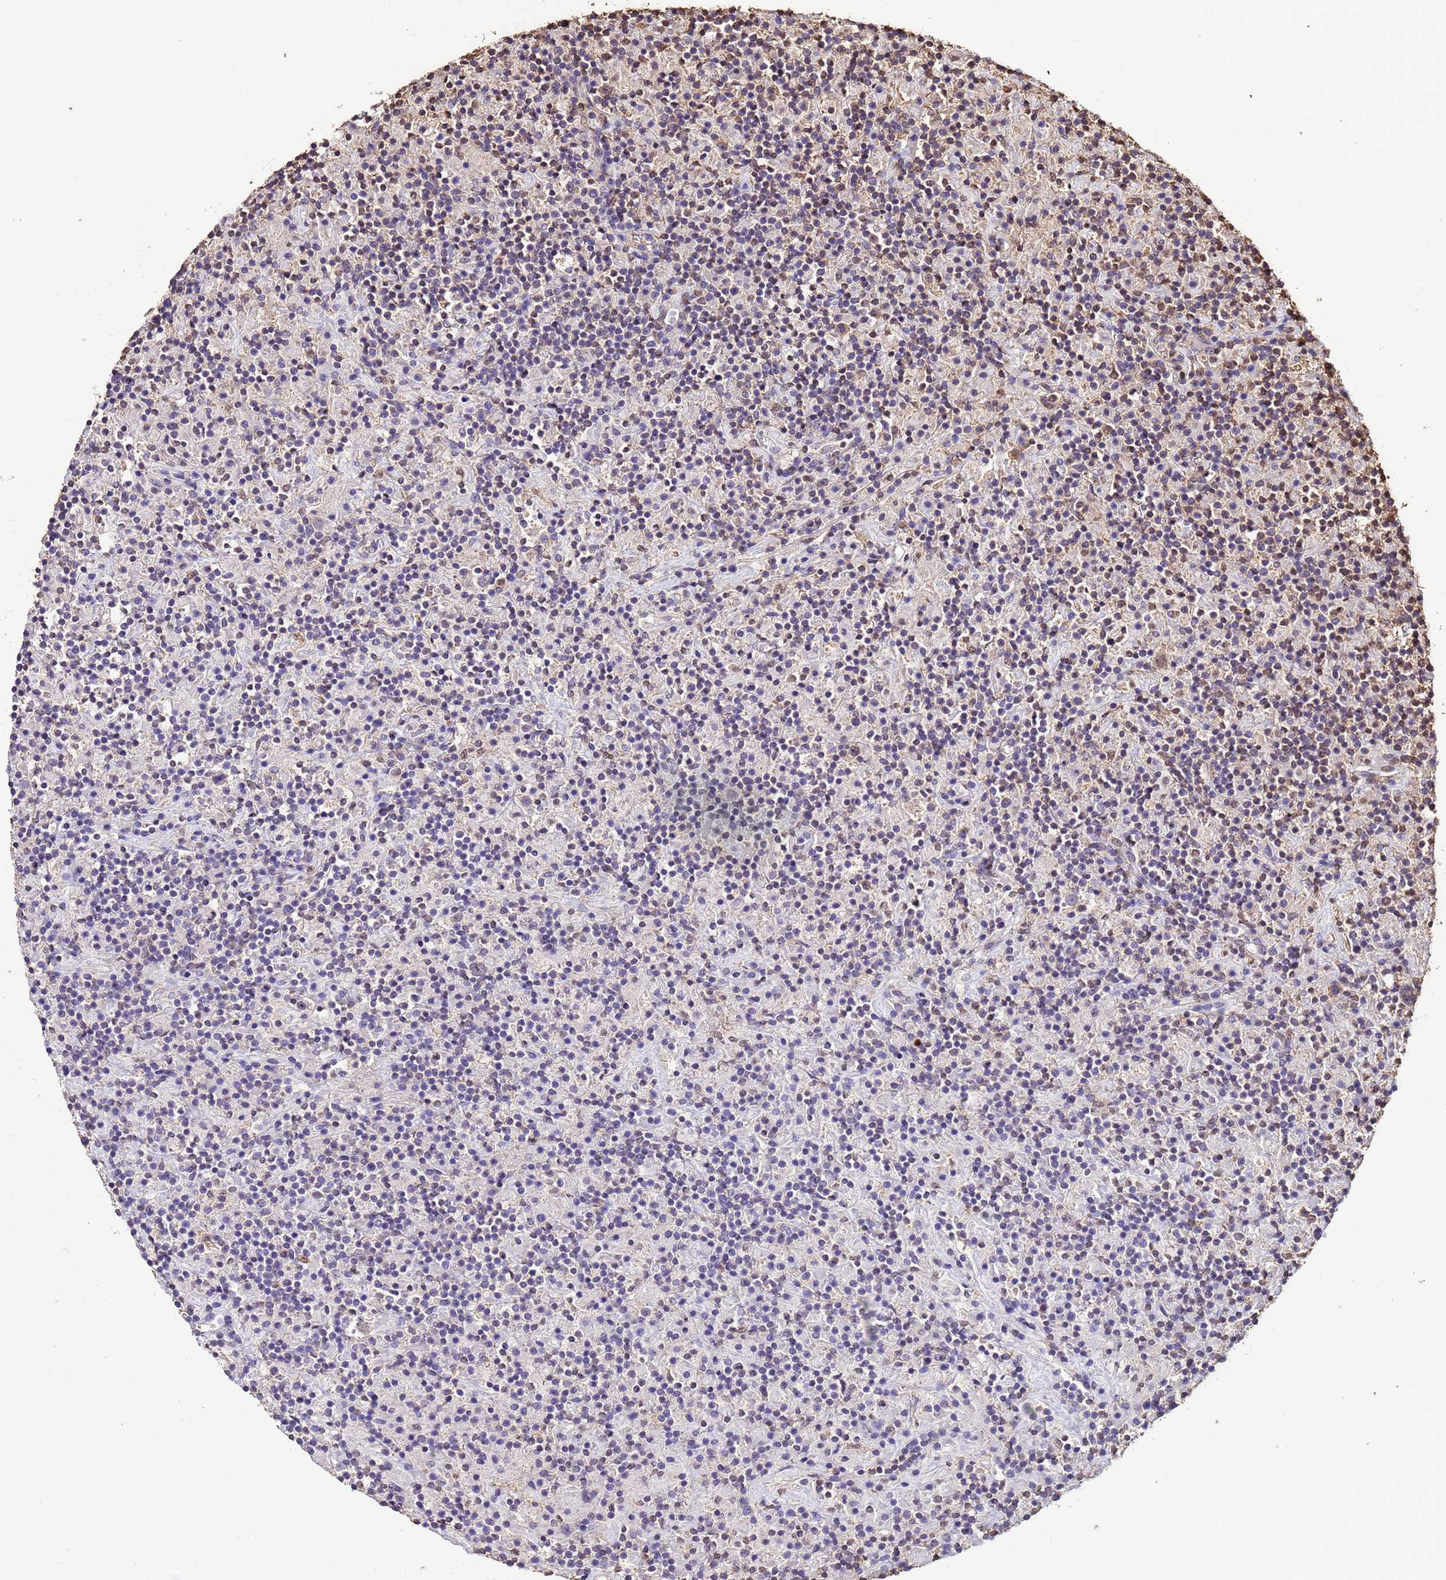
{"staining": {"intensity": "negative", "quantity": "none", "location": "none"}, "tissue": "lymphoma", "cell_type": "Tumor cells", "image_type": "cancer", "snomed": [{"axis": "morphology", "description": "Hodgkin's disease, NOS"}, {"axis": "topography", "description": "Lymph node"}], "caption": "This is an IHC photomicrograph of human Hodgkin's disease. There is no staining in tumor cells.", "gene": "TRIP6", "patient": {"sex": "male", "age": 70}}